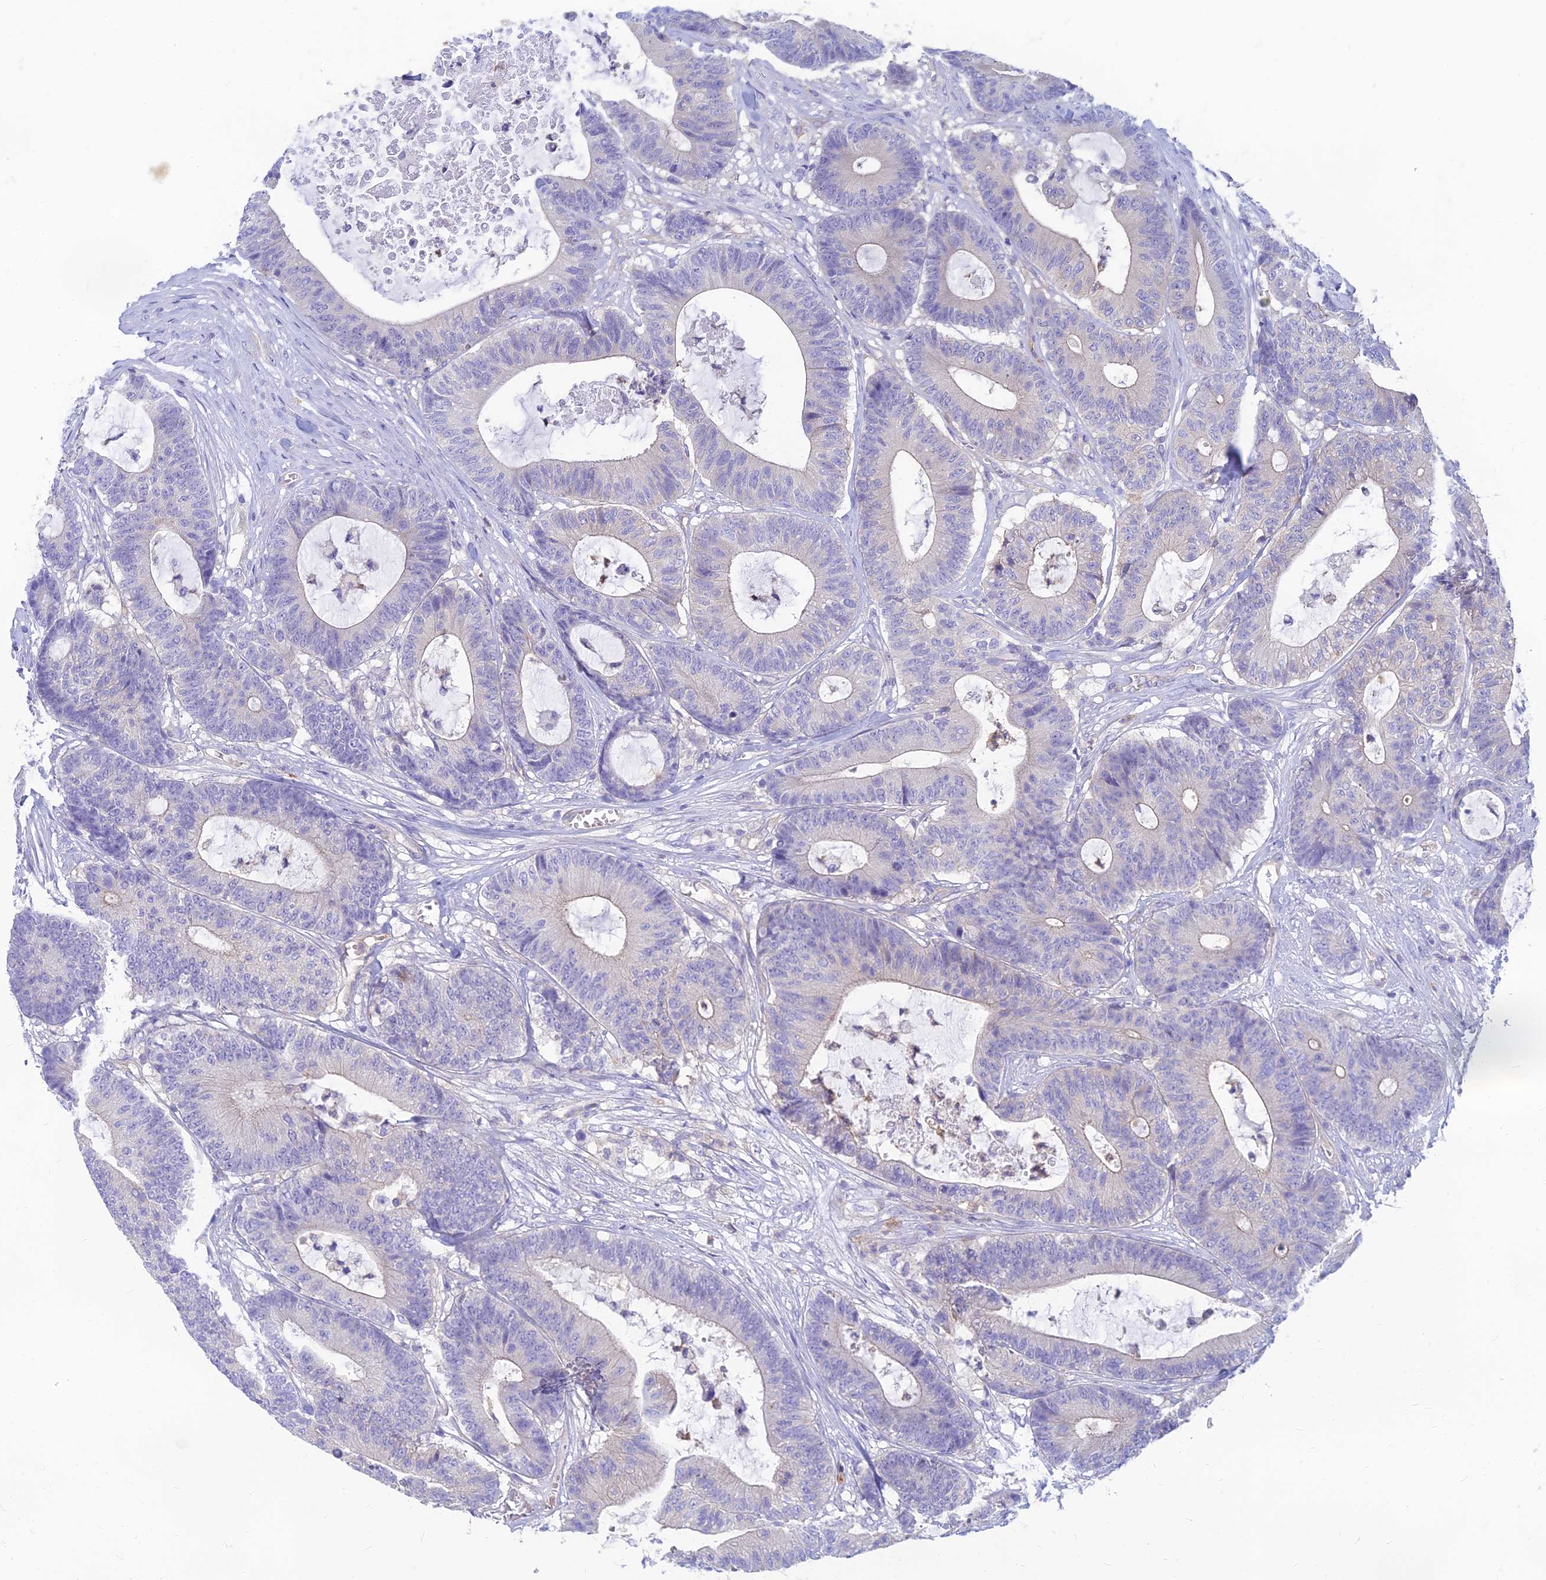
{"staining": {"intensity": "negative", "quantity": "none", "location": "none"}, "tissue": "colorectal cancer", "cell_type": "Tumor cells", "image_type": "cancer", "snomed": [{"axis": "morphology", "description": "Adenocarcinoma, NOS"}, {"axis": "topography", "description": "Colon"}], "caption": "Immunohistochemistry (IHC) photomicrograph of human colorectal adenocarcinoma stained for a protein (brown), which demonstrates no staining in tumor cells.", "gene": "STRN4", "patient": {"sex": "female", "age": 84}}